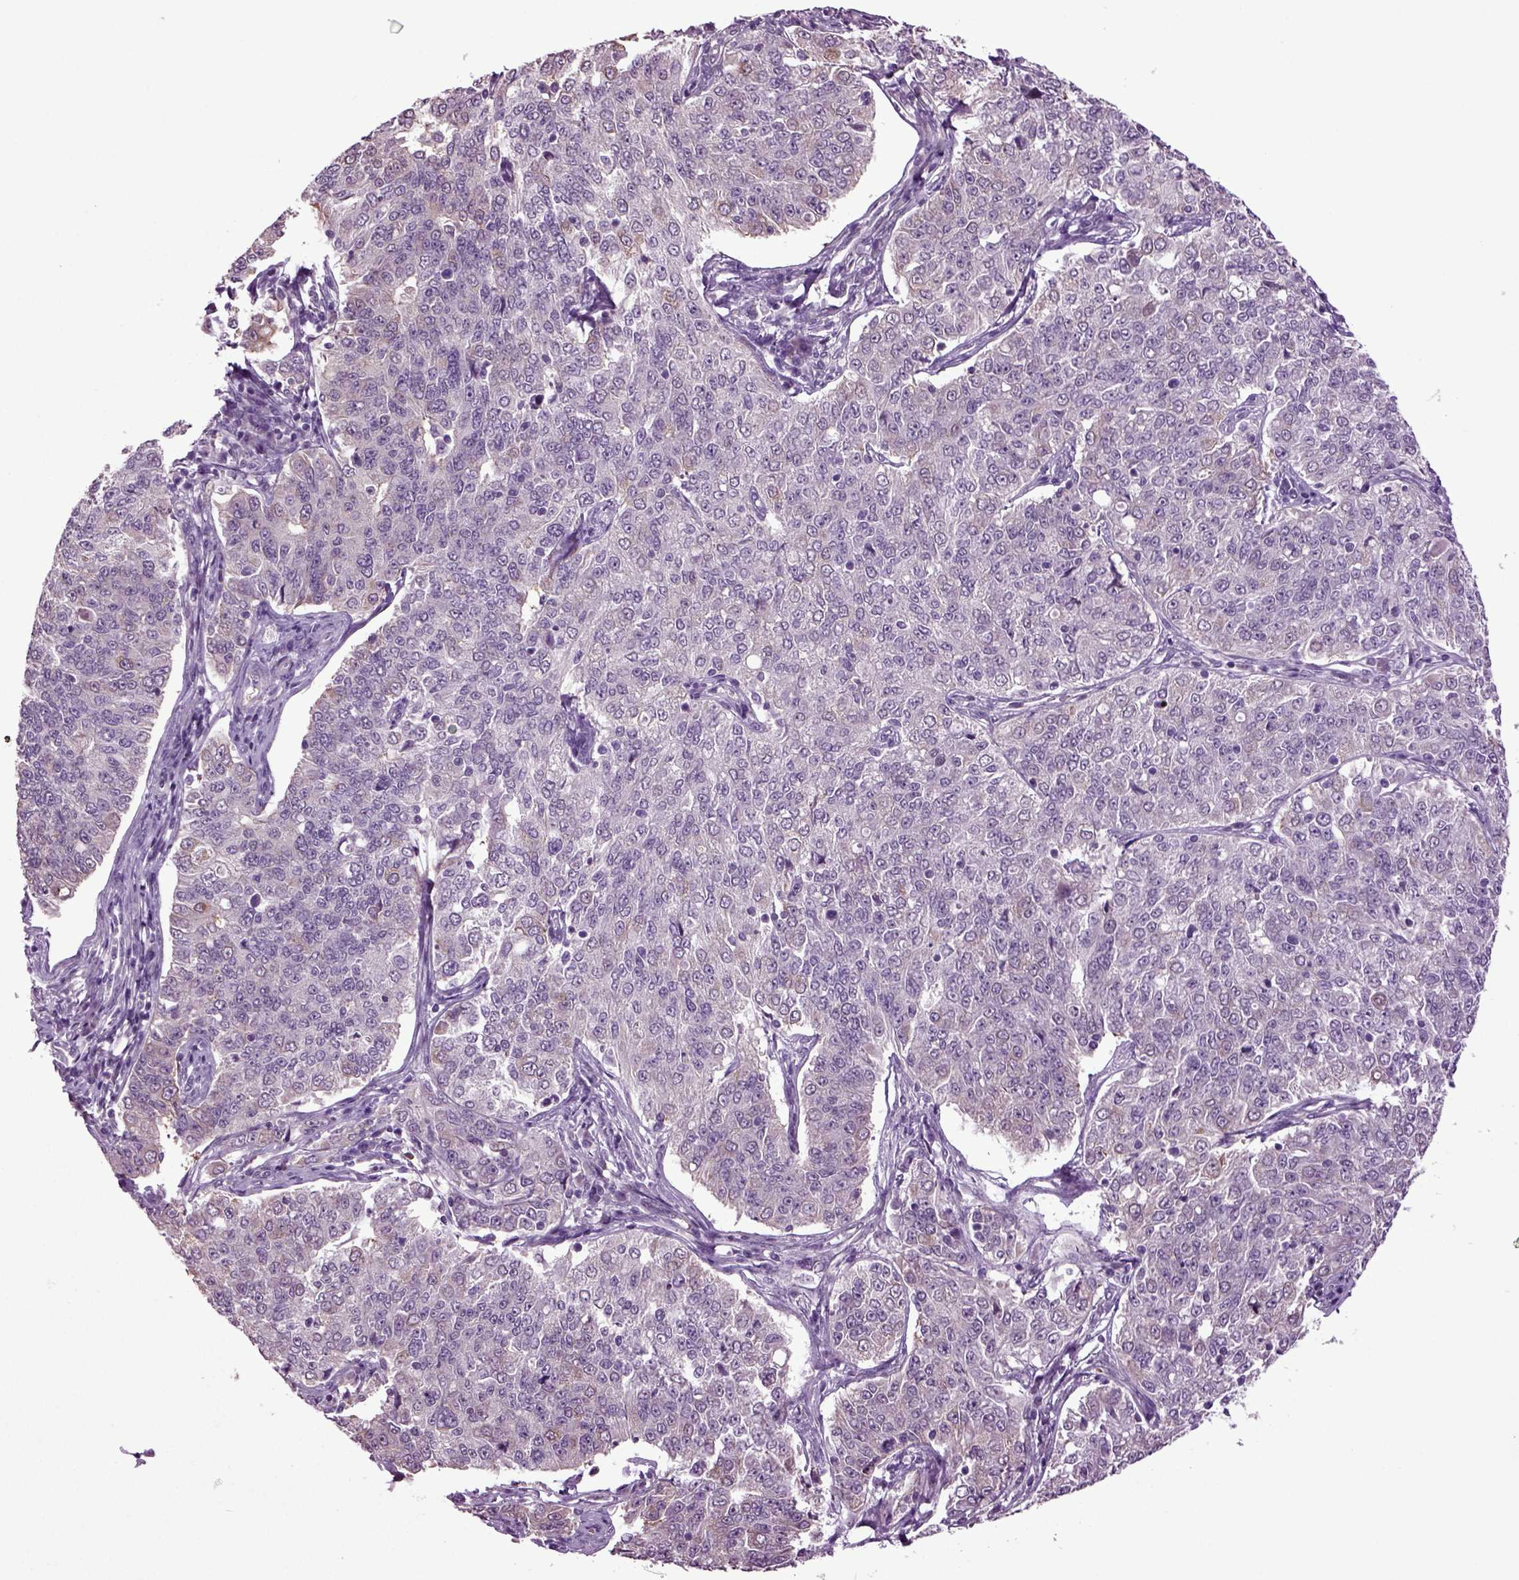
{"staining": {"intensity": "weak", "quantity": "<25%", "location": "cytoplasmic/membranous"}, "tissue": "endometrial cancer", "cell_type": "Tumor cells", "image_type": "cancer", "snomed": [{"axis": "morphology", "description": "Adenocarcinoma, NOS"}, {"axis": "topography", "description": "Endometrium"}], "caption": "Immunohistochemical staining of adenocarcinoma (endometrial) exhibits no significant positivity in tumor cells. Nuclei are stained in blue.", "gene": "PLCH2", "patient": {"sex": "female", "age": 43}}